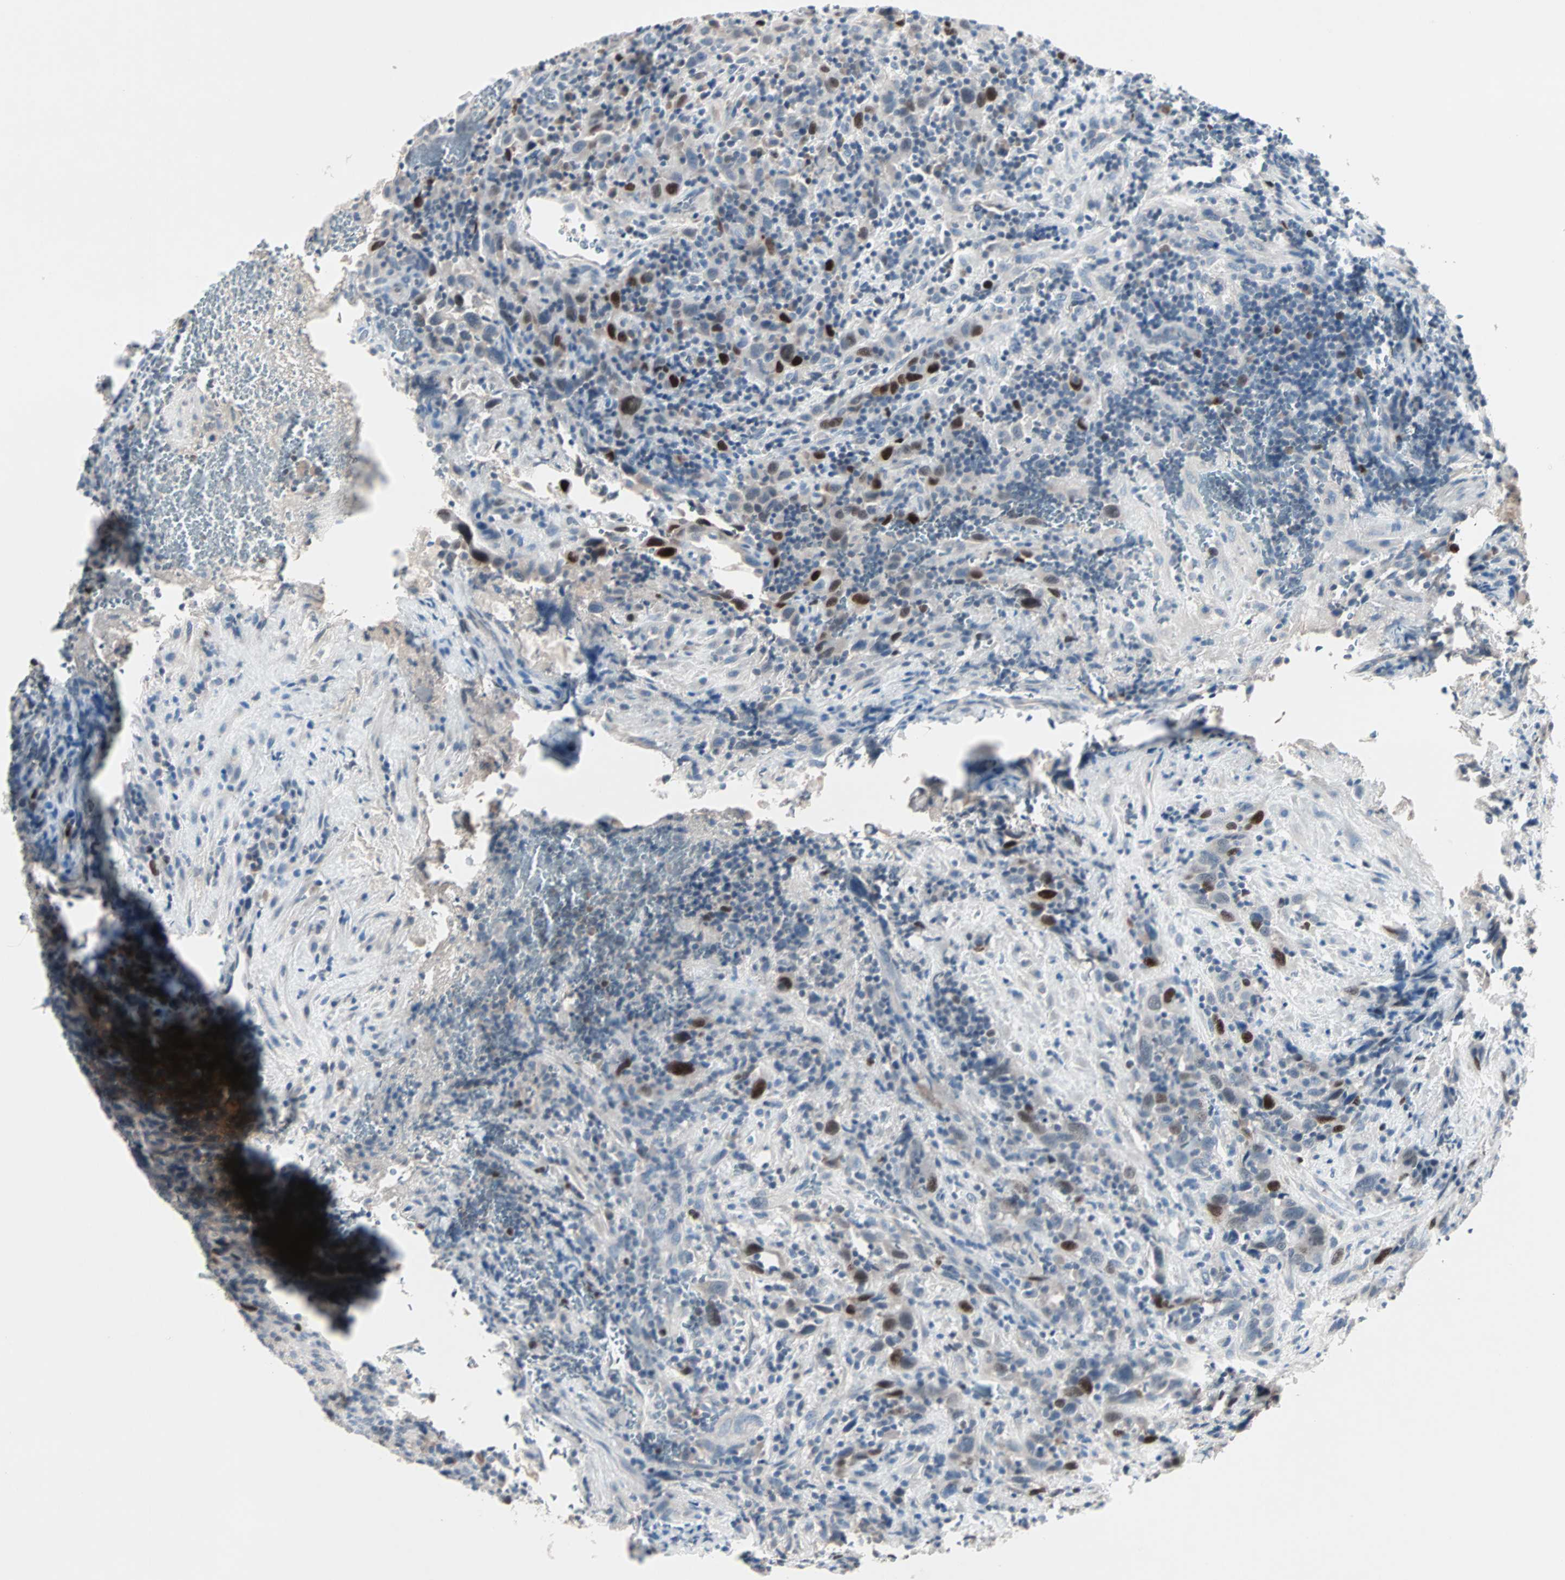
{"staining": {"intensity": "strong", "quantity": "<25%", "location": "nuclear"}, "tissue": "urothelial cancer", "cell_type": "Tumor cells", "image_type": "cancer", "snomed": [{"axis": "morphology", "description": "Urothelial carcinoma, High grade"}, {"axis": "topography", "description": "Urinary bladder"}], "caption": "This histopathology image reveals IHC staining of urothelial cancer, with medium strong nuclear expression in approximately <25% of tumor cells.", "gene": "CCNE2", "patient": {"sex": "male", "age": 61}}